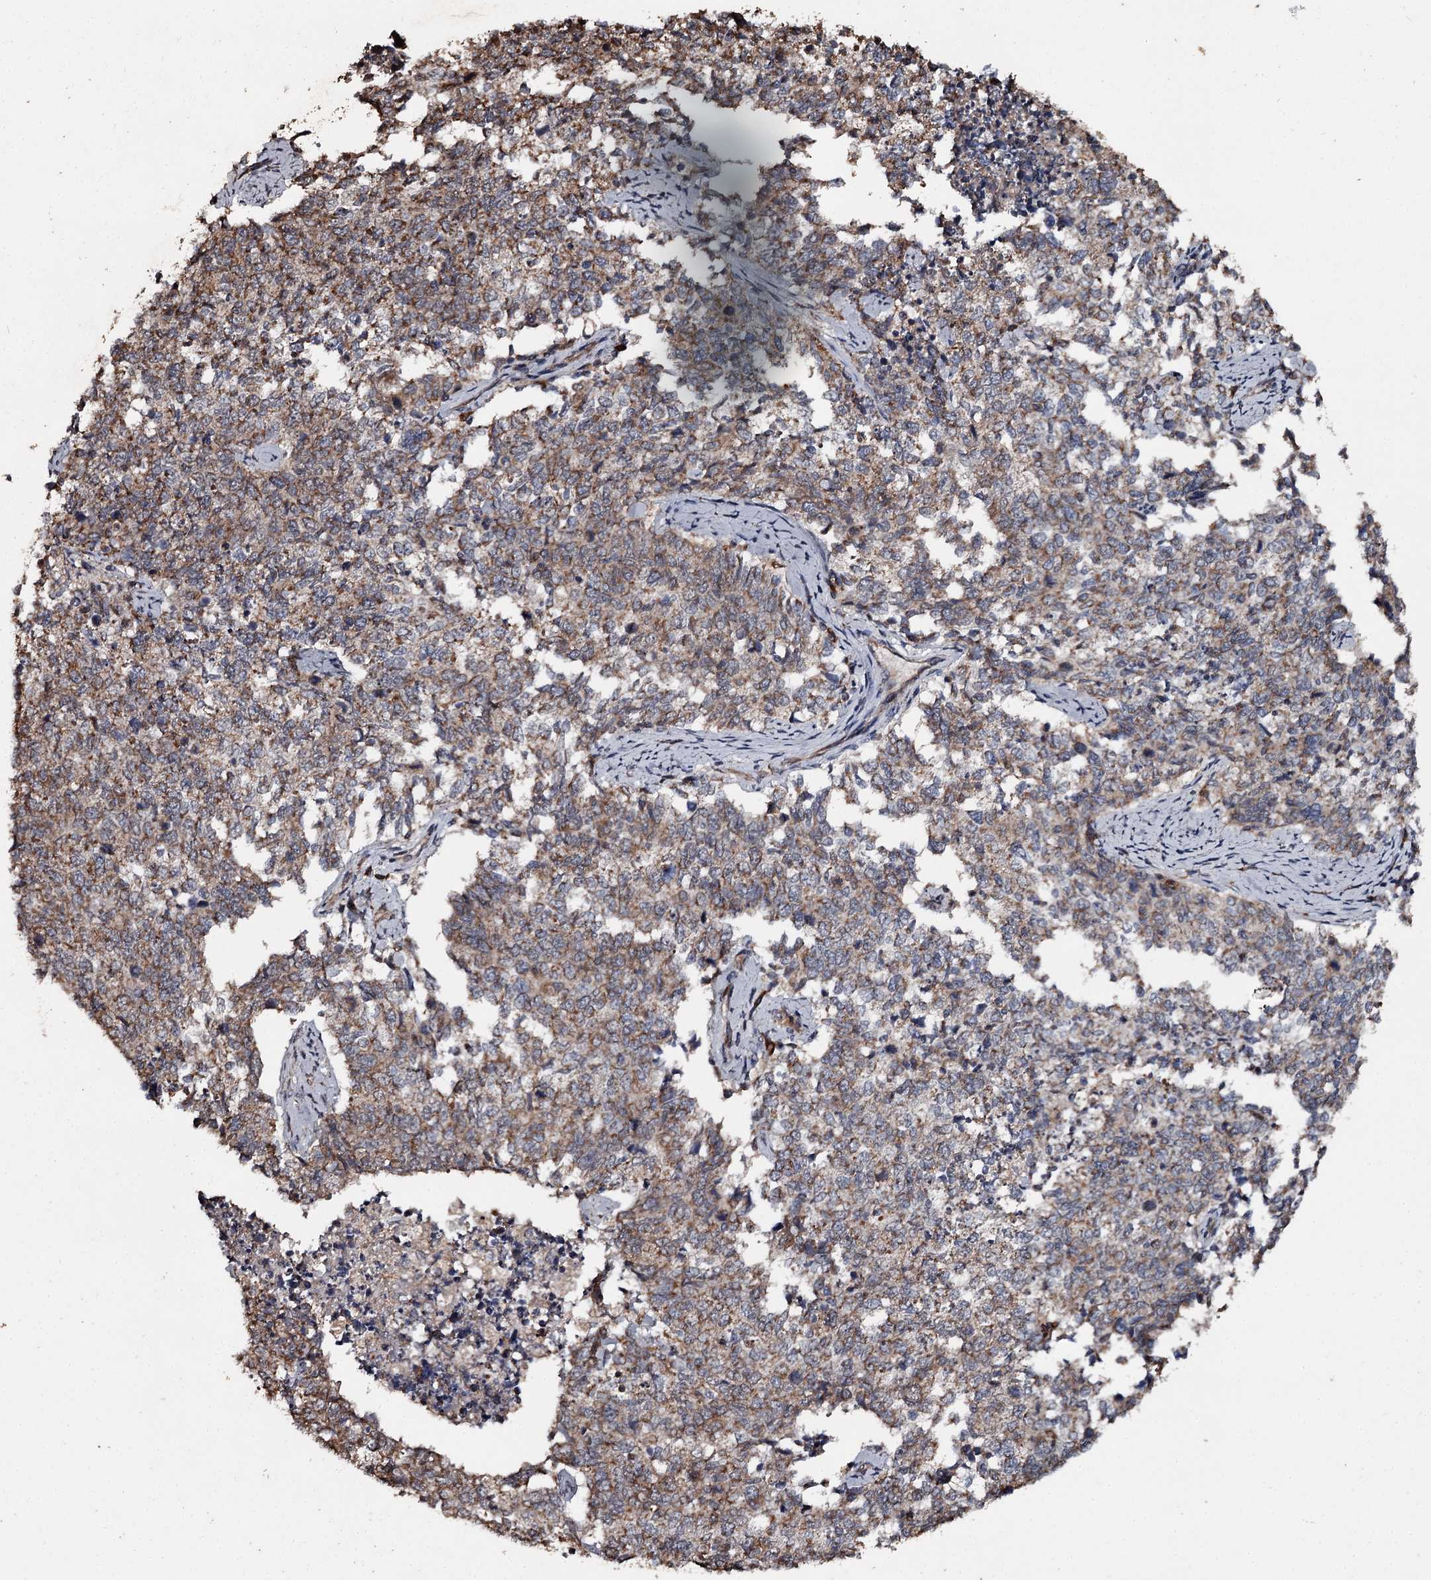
{"staining": {"intensity": "moderate", "quantity": ">75%", "location": "cytoplasmic/membranous"}, "tissue": "cervical cancer", "cell_type": "Tumor cells", "image_type": "cancer", "snomed": [{"axis": "morphology", "description": "Squamous cell carcinoma, NOS"}, {"axis": "topography", "description": "Cervix"}], "caption": "Cervical cancer (squamous cell carcinoma) was stained to show a protein in brown. There is medium levels of moderate cytoplasmic/membranous positivity in about >75% of tumor cells. (IHC, brightfield microscopy, high magnification).", "gene": "WIPI1", "patient": {"sex": "female", "age": 63}}